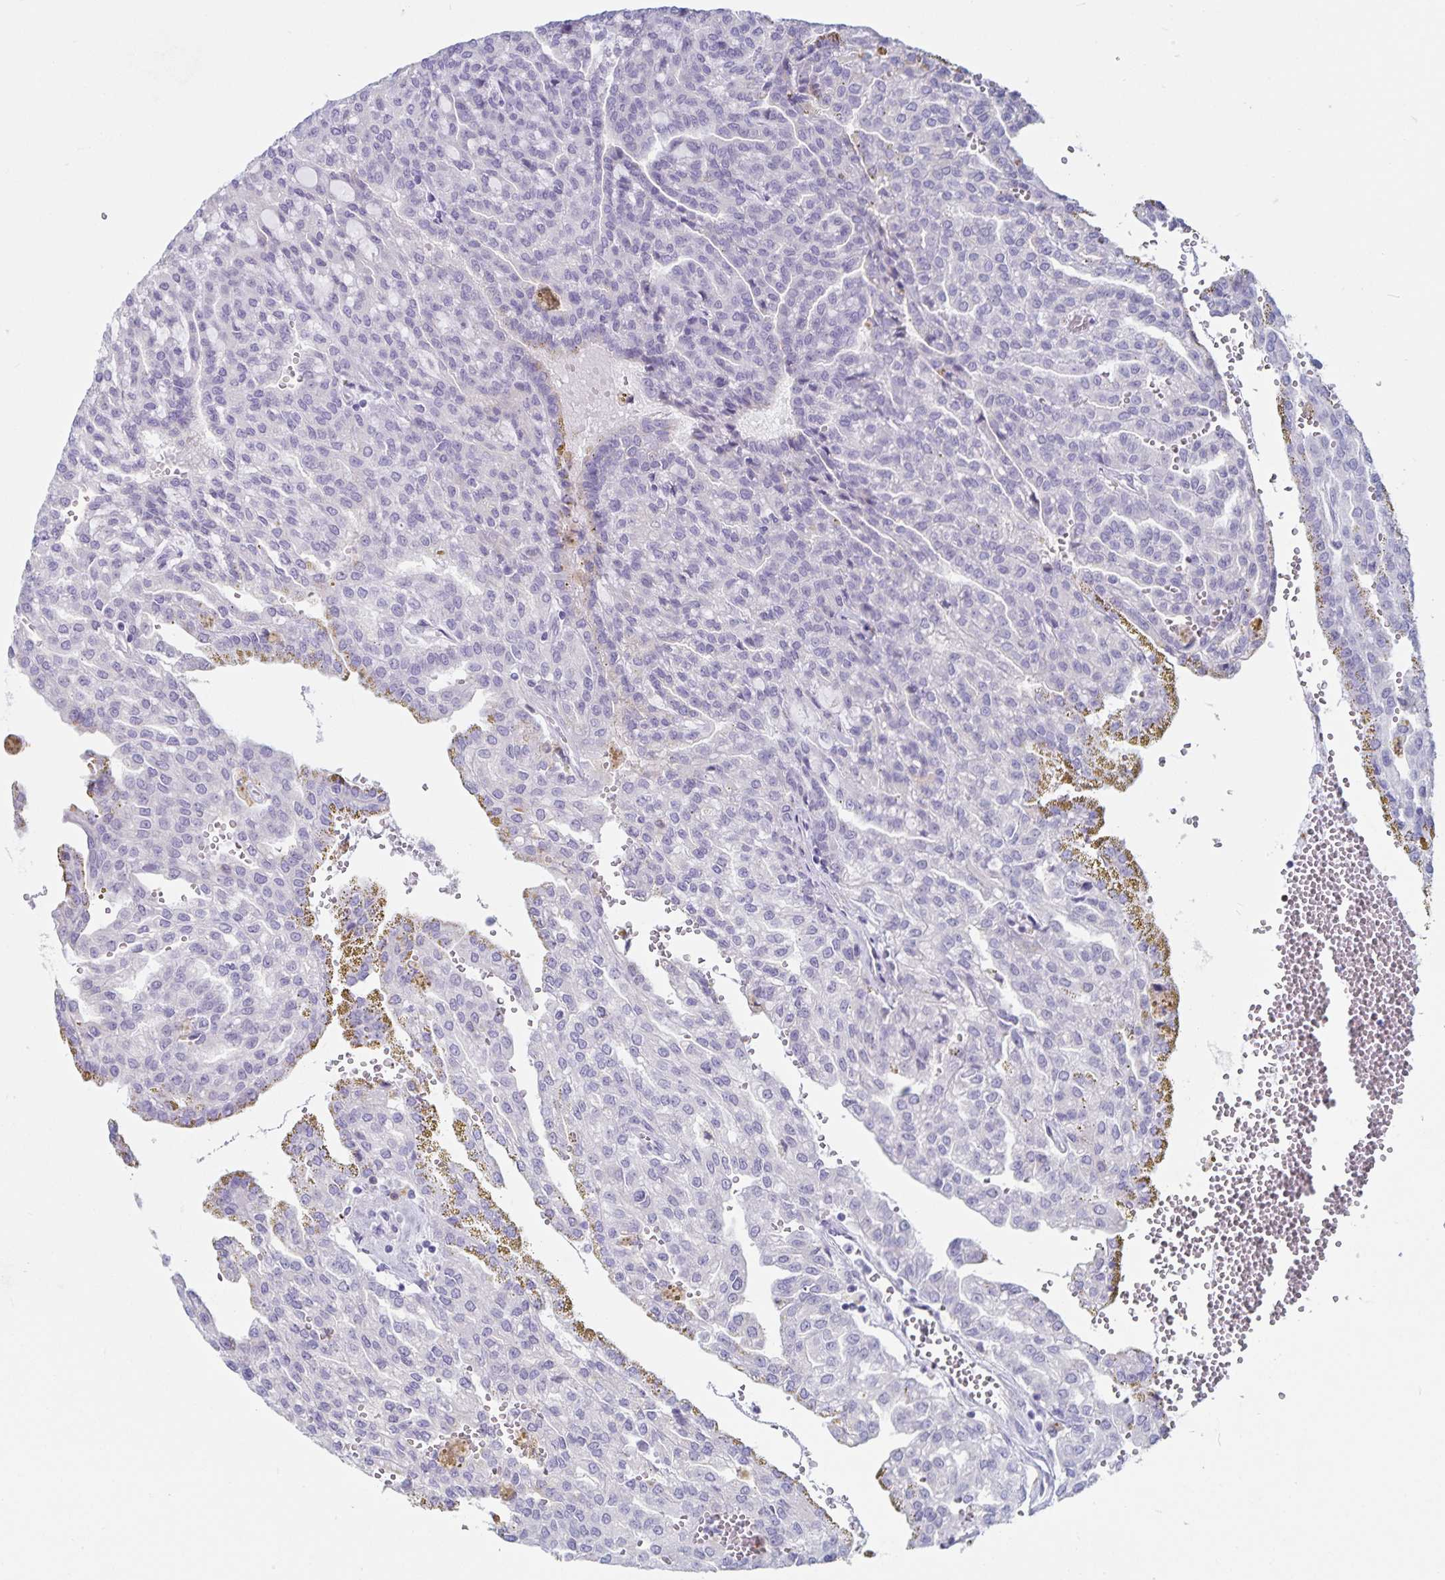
{"staining": {"intensity": "negative", "quantity": "none", "location": "none"}, "tissue": "renal cancer", "cell_type": "Tumor cells", "image_type": "cancer", "snomed": [{"axis": "morphology", "description": "Adenocarcinoma, NOS"}, {"axis": "topography", "description": "Kidney"}], "caption": "Adenocarcinoma (renal) stained for a protein using immunohistochemistry (IHC) shows no expression tumor cells.", "gene": "GNLY", "patient": {"sex": "male", "age": 63}}